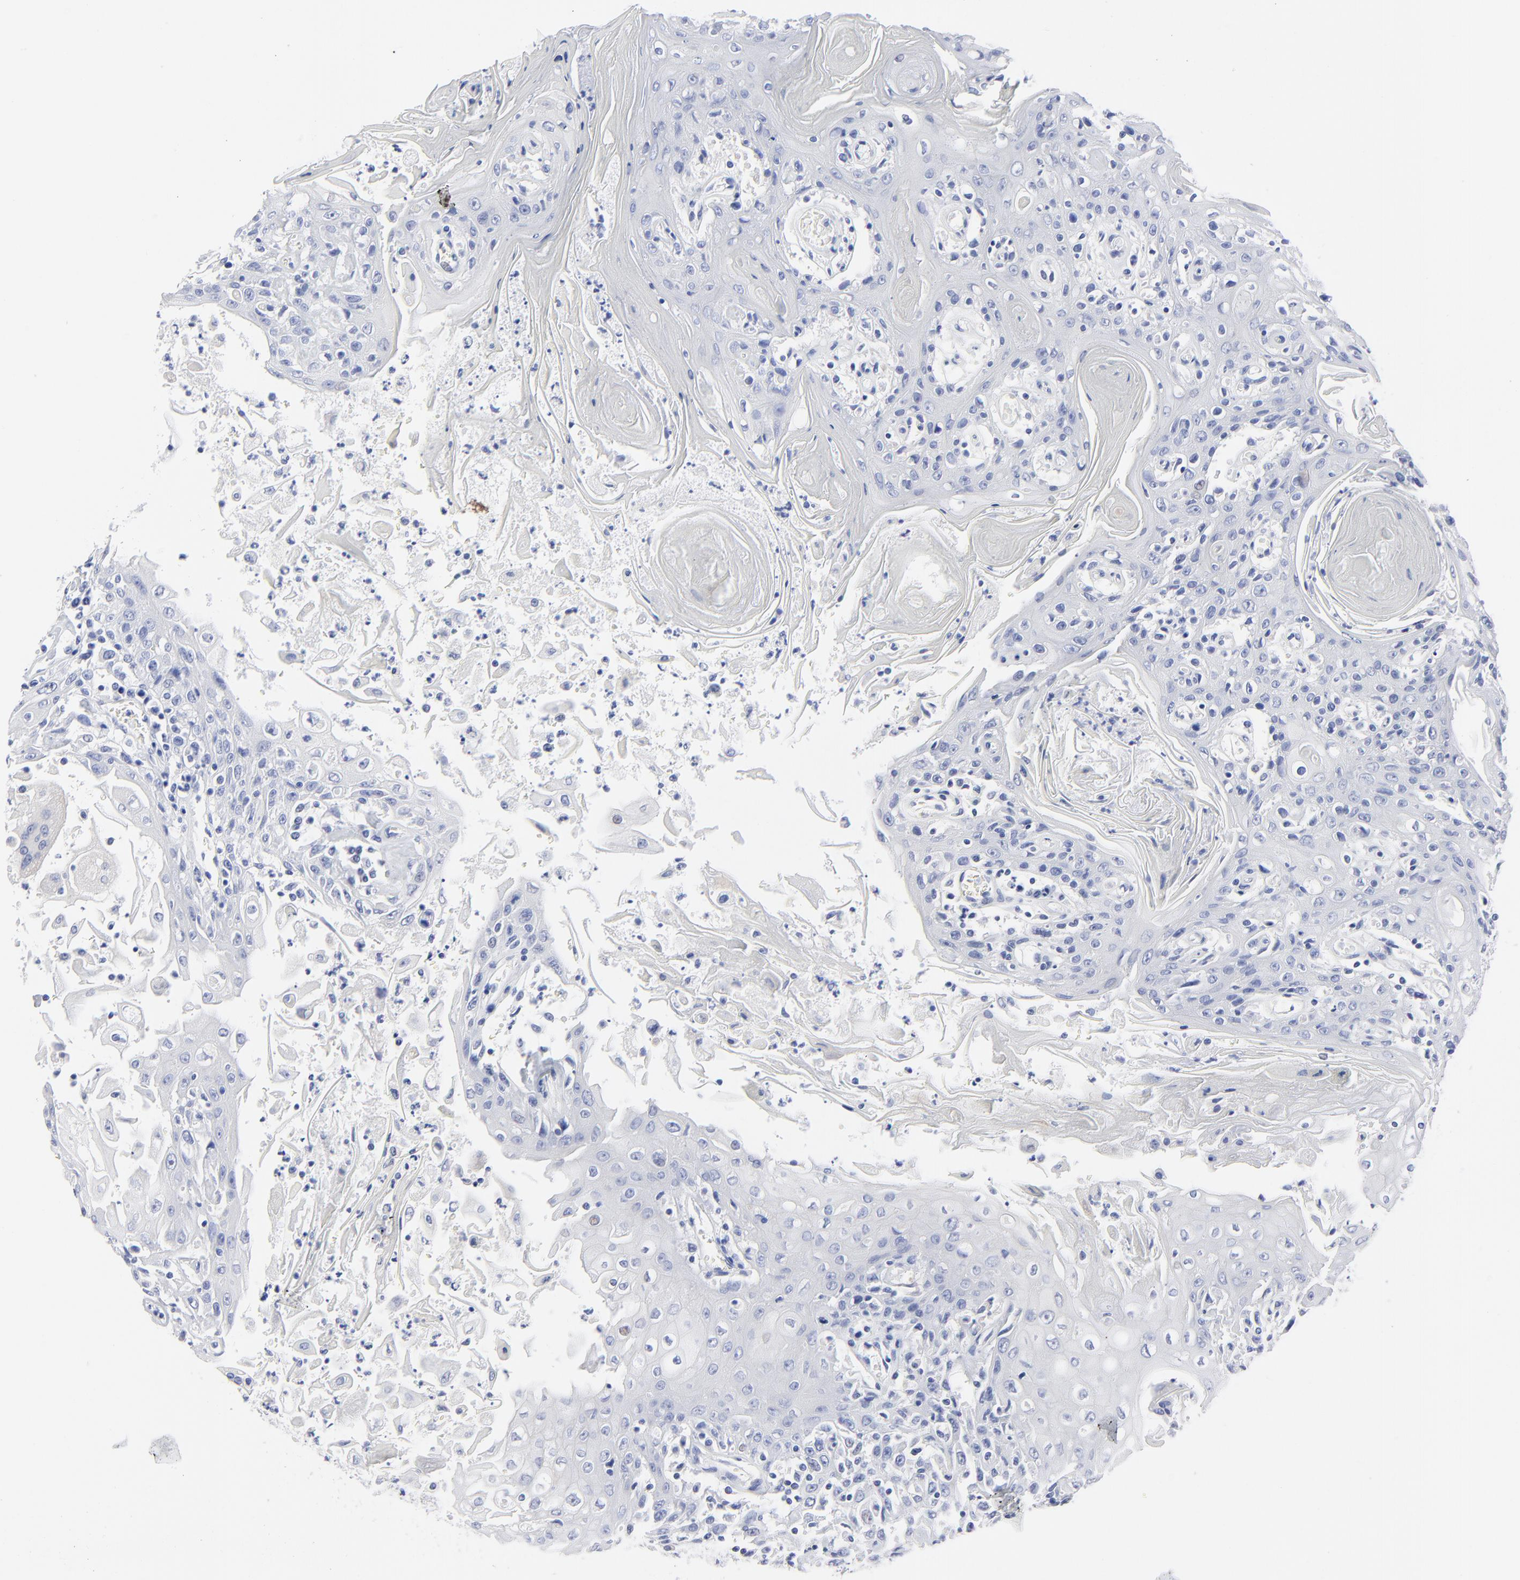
{"staining": {"intensity": "negative", "quantity": "none", "location": "none"}, "tissue": "head and neck cancer", "cell_type": "Tumor cells", "image_type": "cancer", "snomed": [{"axis": "morphology", "description": "Squamous cell carcinoma, NOS"}, {"axis": "topography", "description": "Oral tissue"}, {"axis": "topography", "description": "Head-Neck"}], "caption": "IHC image of head and neck cancer (squamous cell carcinoma) stained for a protein (brown), which reveals no positivity in tumor cells.", "gene": "PSD3", "patient": {"sex": "female", "age": 76}}